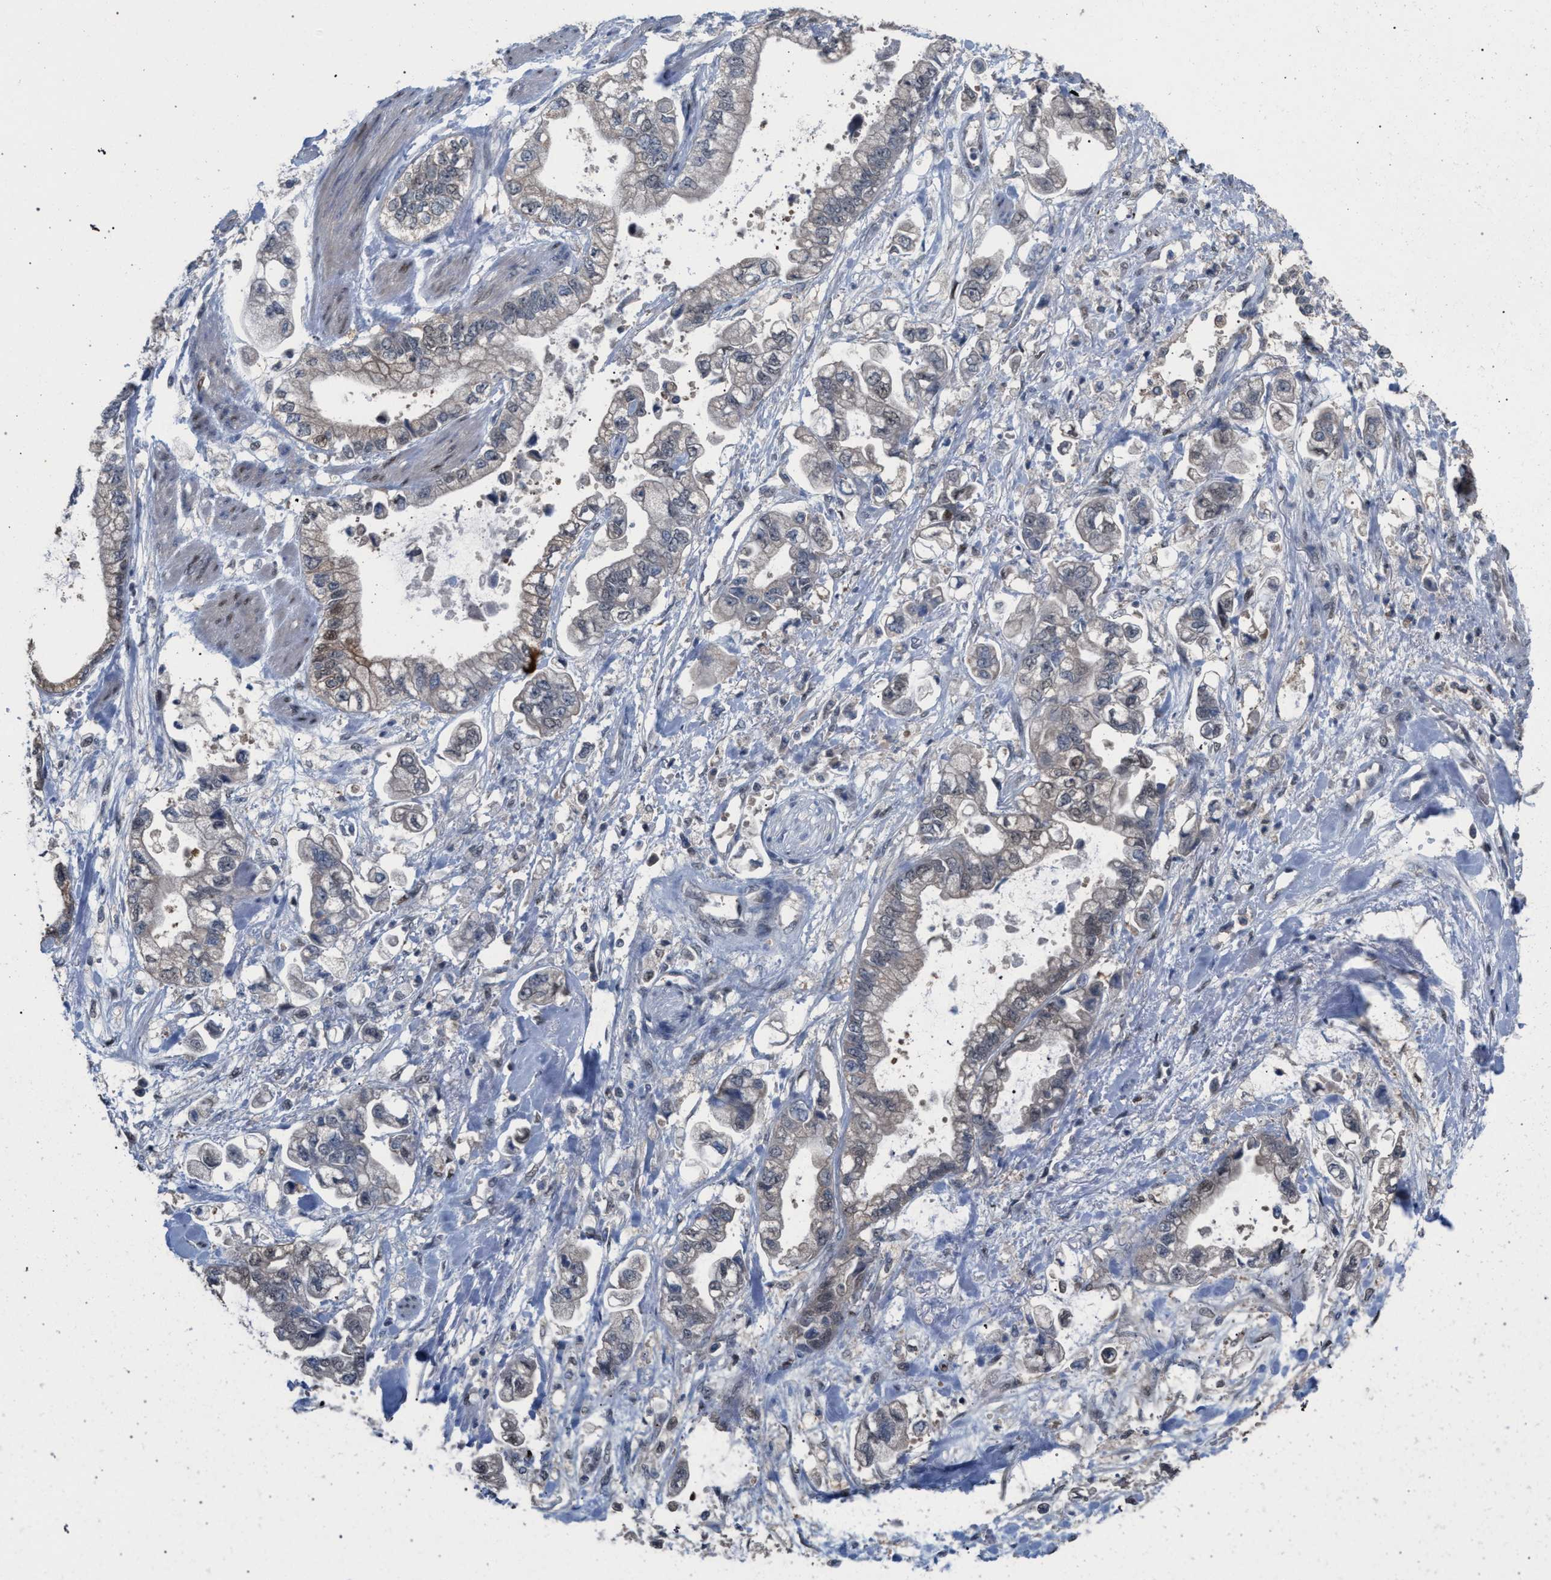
{"staining": {"intensity": "weak", "quantity": "<25%", "location": "cytoplasmic/membranous"}, "tissue": "stomach cancer", "cell_type": "Tumor cells", "image_type": "cancer", "snomed": [{"axis": "morphology", "description": "Normal tissue, NOS"}, {"axis": "morphology", "description": "Adenocarcinoma, NOS"}, {"axis": "topography", "description": "Stomach"}], "caption": "Stomach adenocarcinoma was stained to show a protein in brown. There is no significant positivity in tumor cells.", "gene": "TECPR1", "patient": {"sex": "male", "age": 62}}